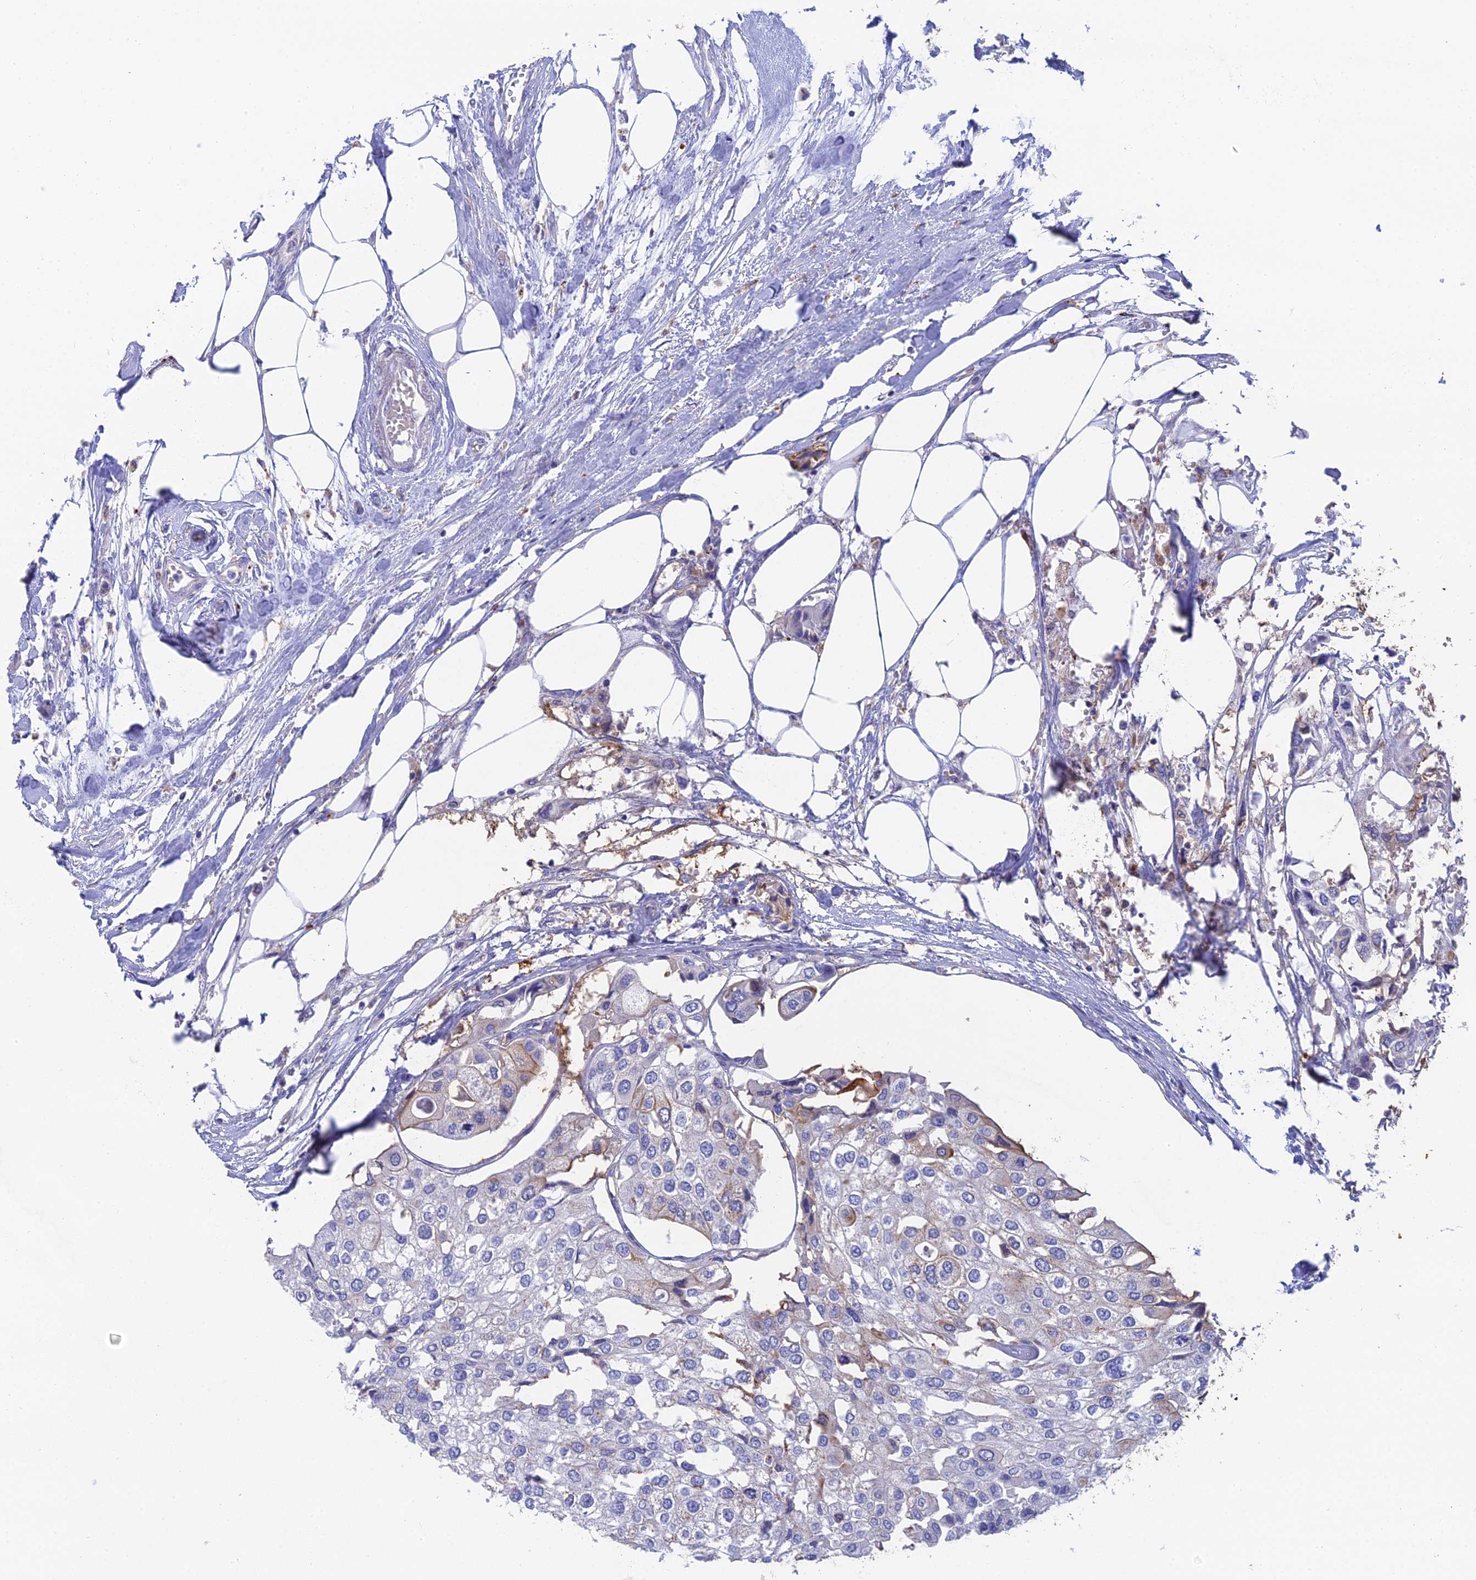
{"staining": {"intensity": "negative", "quantity": "none", "location": "none"}, "tissue": "urothelial cancer", "cell_type": "Tumor cells", "image_type": "cancer", "snomed": [{"axis": "morphology", "description": "Urothelial carcinoma, High grade"}, {"axis": "topography", "description": "Urinary bladder"}], "caption": "The micrograph demonstrates no staining of tumor cells in urothelial carcinoma (high-grade).", "gene": "WDR6", "patient": {"sex": "male", "age": 64}}